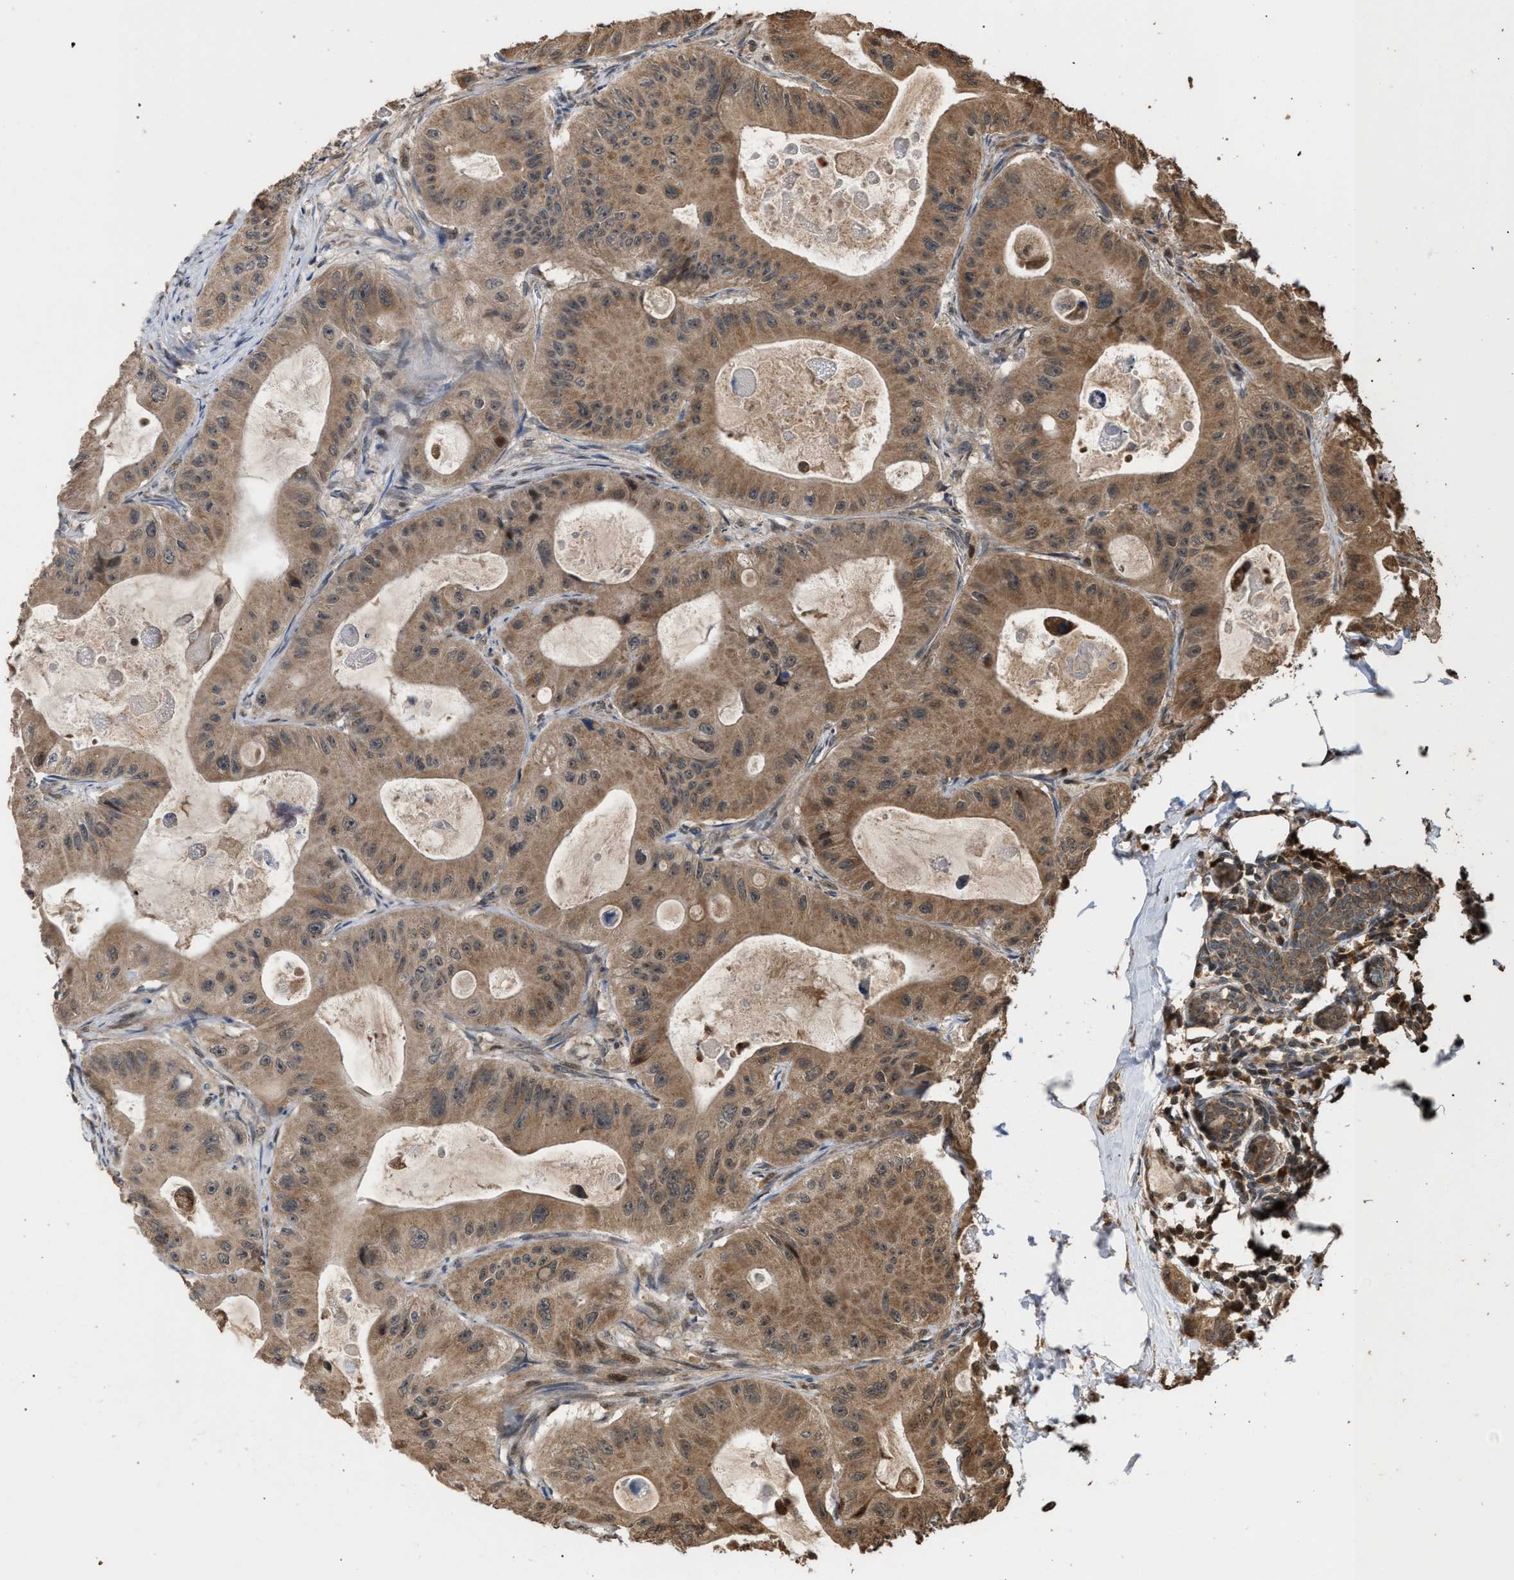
{"staining": {"intensity": "moderate", "quantity": ">75%", "location": "cytoplasmic/membranous"}, "tissue": "colorectal cancer", "cell_type": "Tumor cells", "image_type": "cancer", "snomed": [{"axis": "morphology", "description": "Adenocarcinoma, NOS"}, {"axis": "topography", "description": "Colon"}], "caption": "Human adenocarcinoma (colorectal) stained for a protein (brown) shows moderate cytoplasmic/membranous positive staining in approximately >75% of tumor cells.", "gene": "NAA35", "patient": {"sex": "female", "age": 46}}